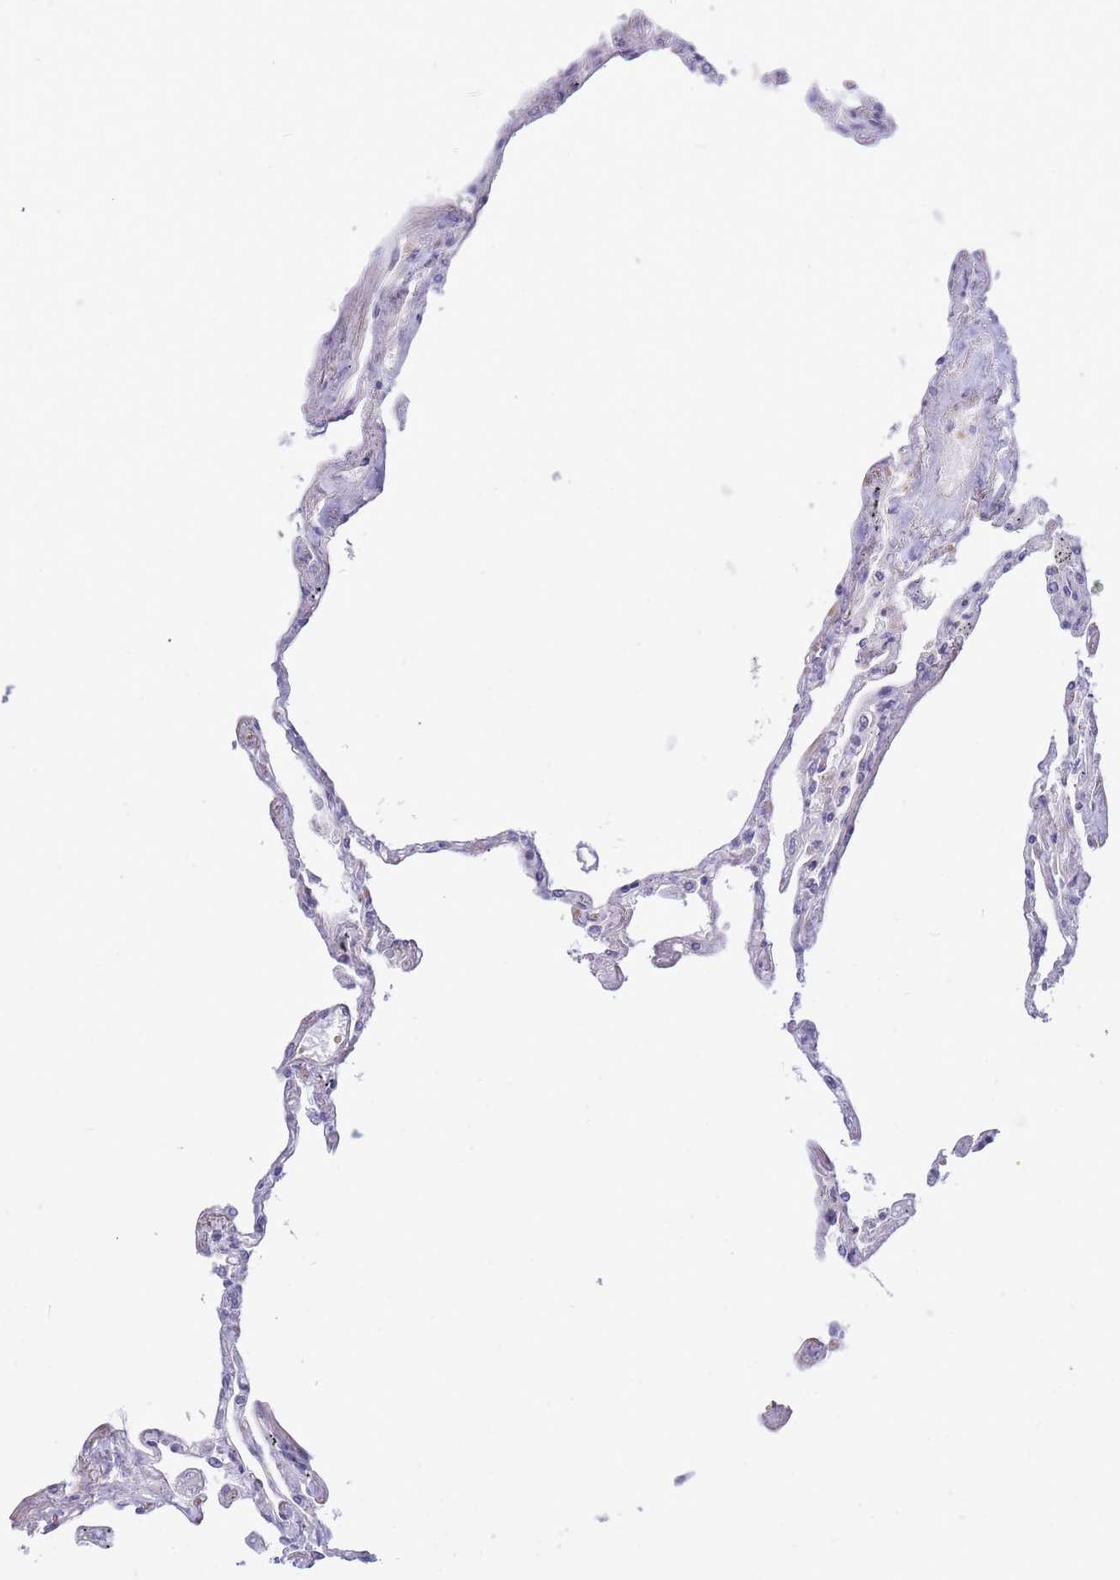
{"staining": {"intensity": "negative", "quantity": "none", "location": "none"}, "tissue": "lung", "cell_type": "Alveolar cells", "image_type": "normal", "snomed": [{"axis": "morphology", "description": "Normal tissue, NOS"}, {"axis": "topography", "description": "Lung"}], "caption": "This is an immunohistochemistry (IHC) micrograph of benign lung. There is no staining in alveolar cells.", "gene": "FBXO46", "patient": {"sex": "female", "age": 67}}